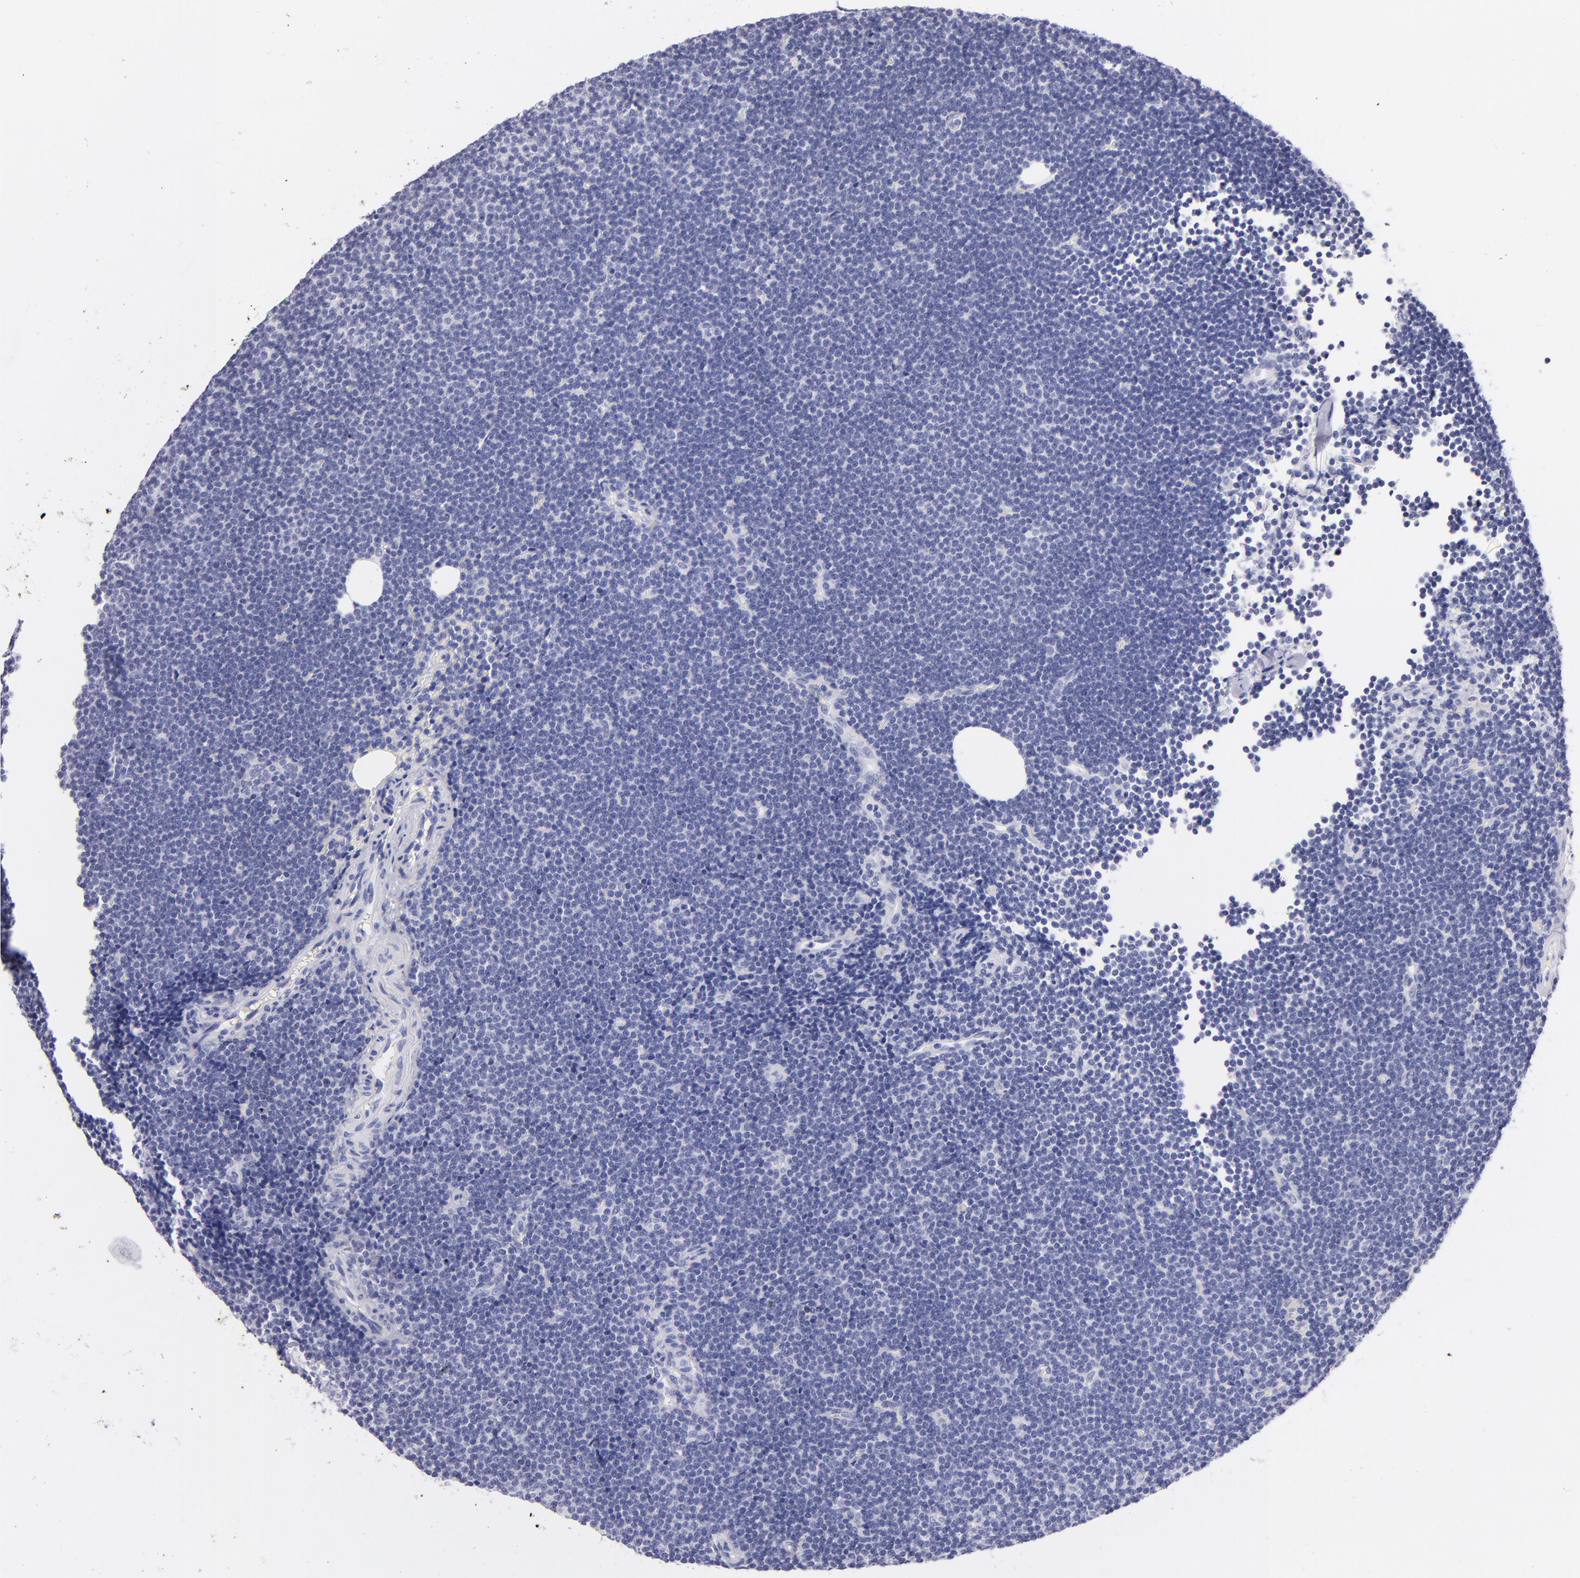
{"staining": {"intensity": "negative", "quantity": "none", "location": "none"}, "tissue": "lymphoma", "cell_type": "Tumor cells", "image_type": "cancer", "snomed": [{"axis": "morphology", "description": "Malignant lymphoma, non-Hodgkin's type, Low grade"}, {"axis": "topography", "description": "Lymph node"}], "caption": "A micrograph of human low-grade malignant lymphoma, non-Hodgkin's type is negative for staining in tumor cells.", "gene": "PRPH", "patient": {"sex": "female", "age": 73}}